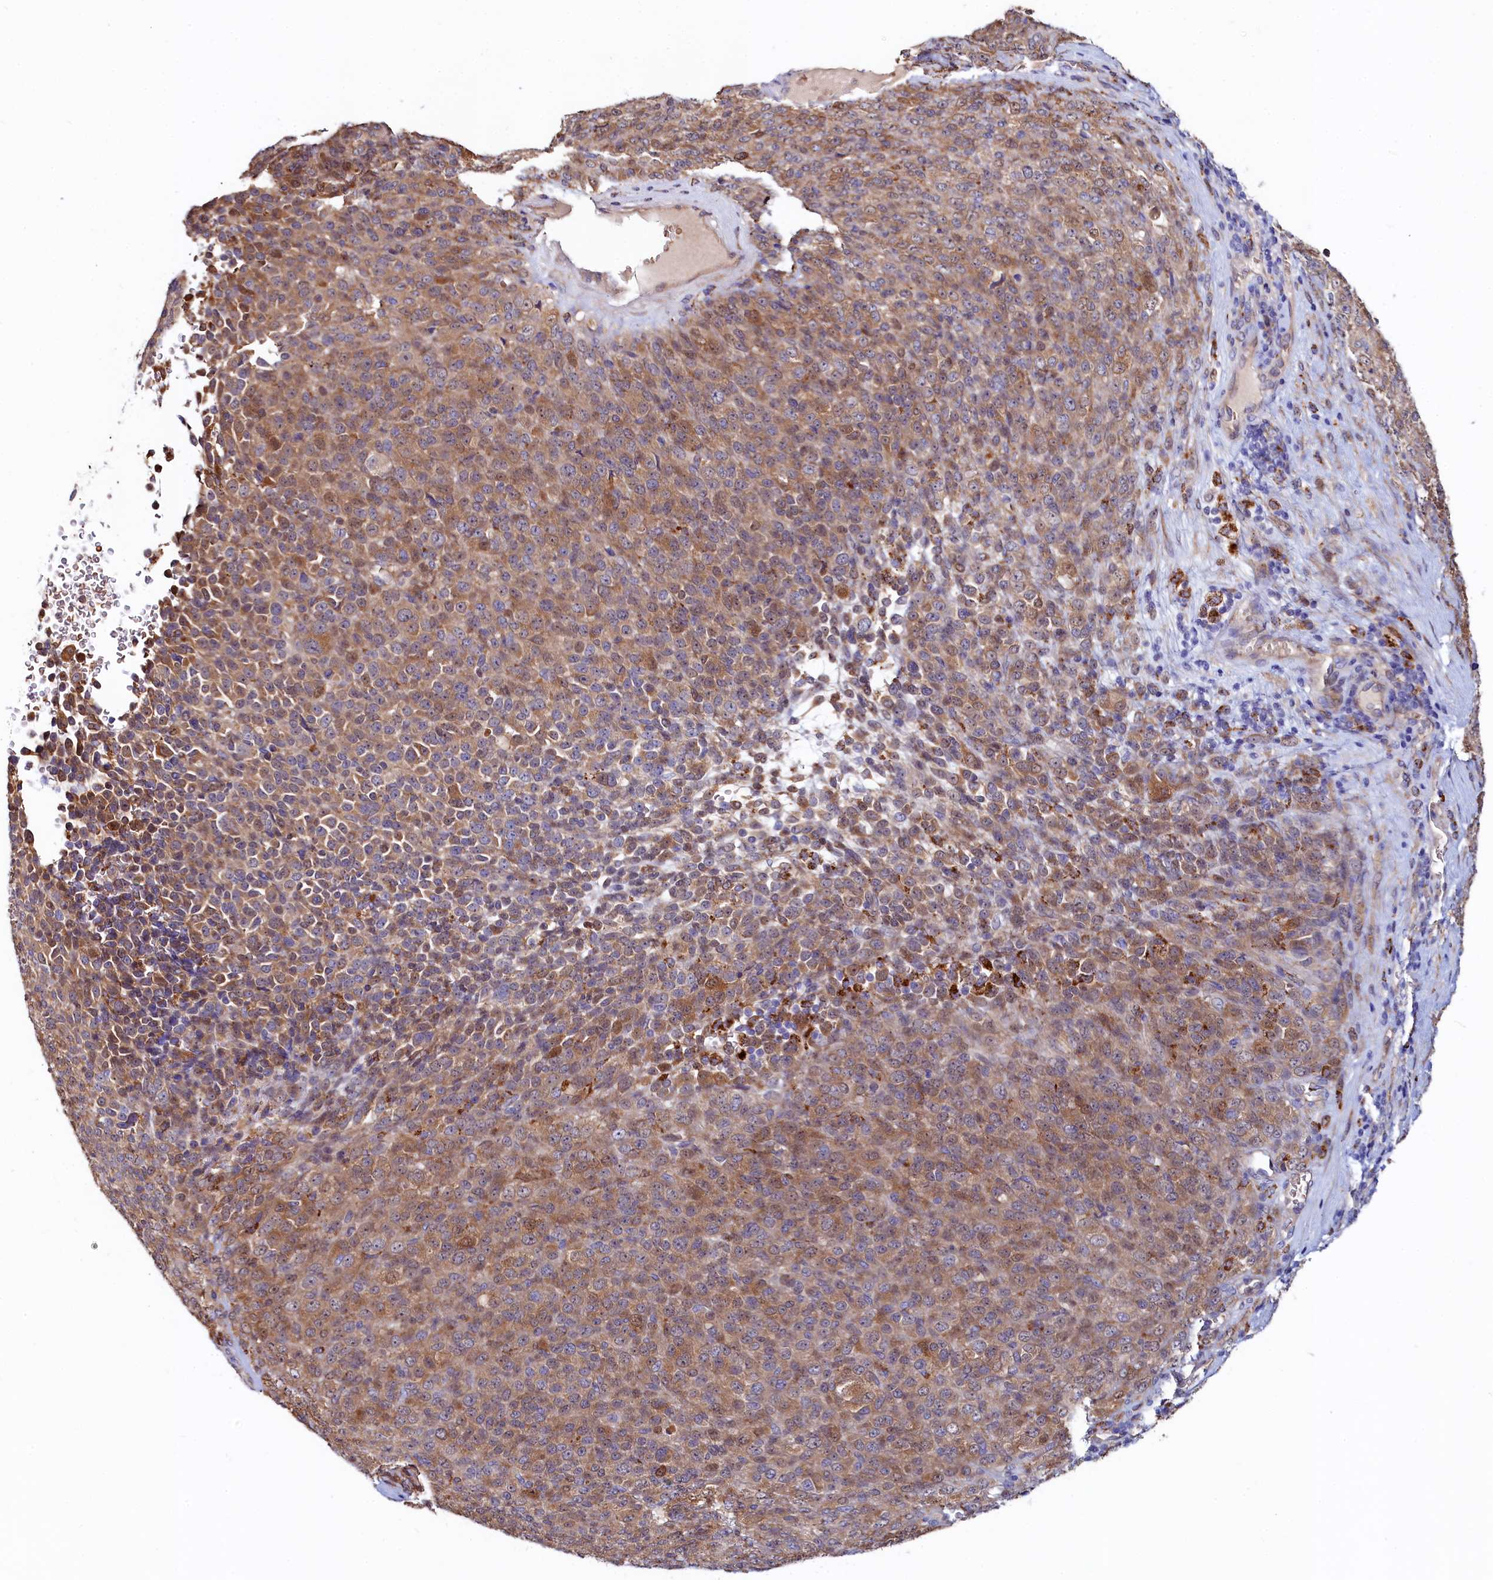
{"staining": {"intensity": "moderate", "quantity": ">75%", "location": "cytoplasmic/membranous"}, "tissue": "melanoma", "cell_type": "Tumor cells", "image_type": "cancer", "snomed": [{"axis": "morphology", "description": "Malignant melanoma, Metastatic site"}, {"axis": "topography", "description": "Brain"}], "caption": "DAB (3,3'-diaminobenzidine) immunohistochemical staining of melanoma demonstrates moderate cytoplasmic/membranous protein staining in approximately >75% of tumor cells. (DAB (3,3'-diaminobenzidine) = brown stain, brightfield microscopy at high magnification).", "gene": "ASTE1", "patient": {"sex": "female", "age": 56}}